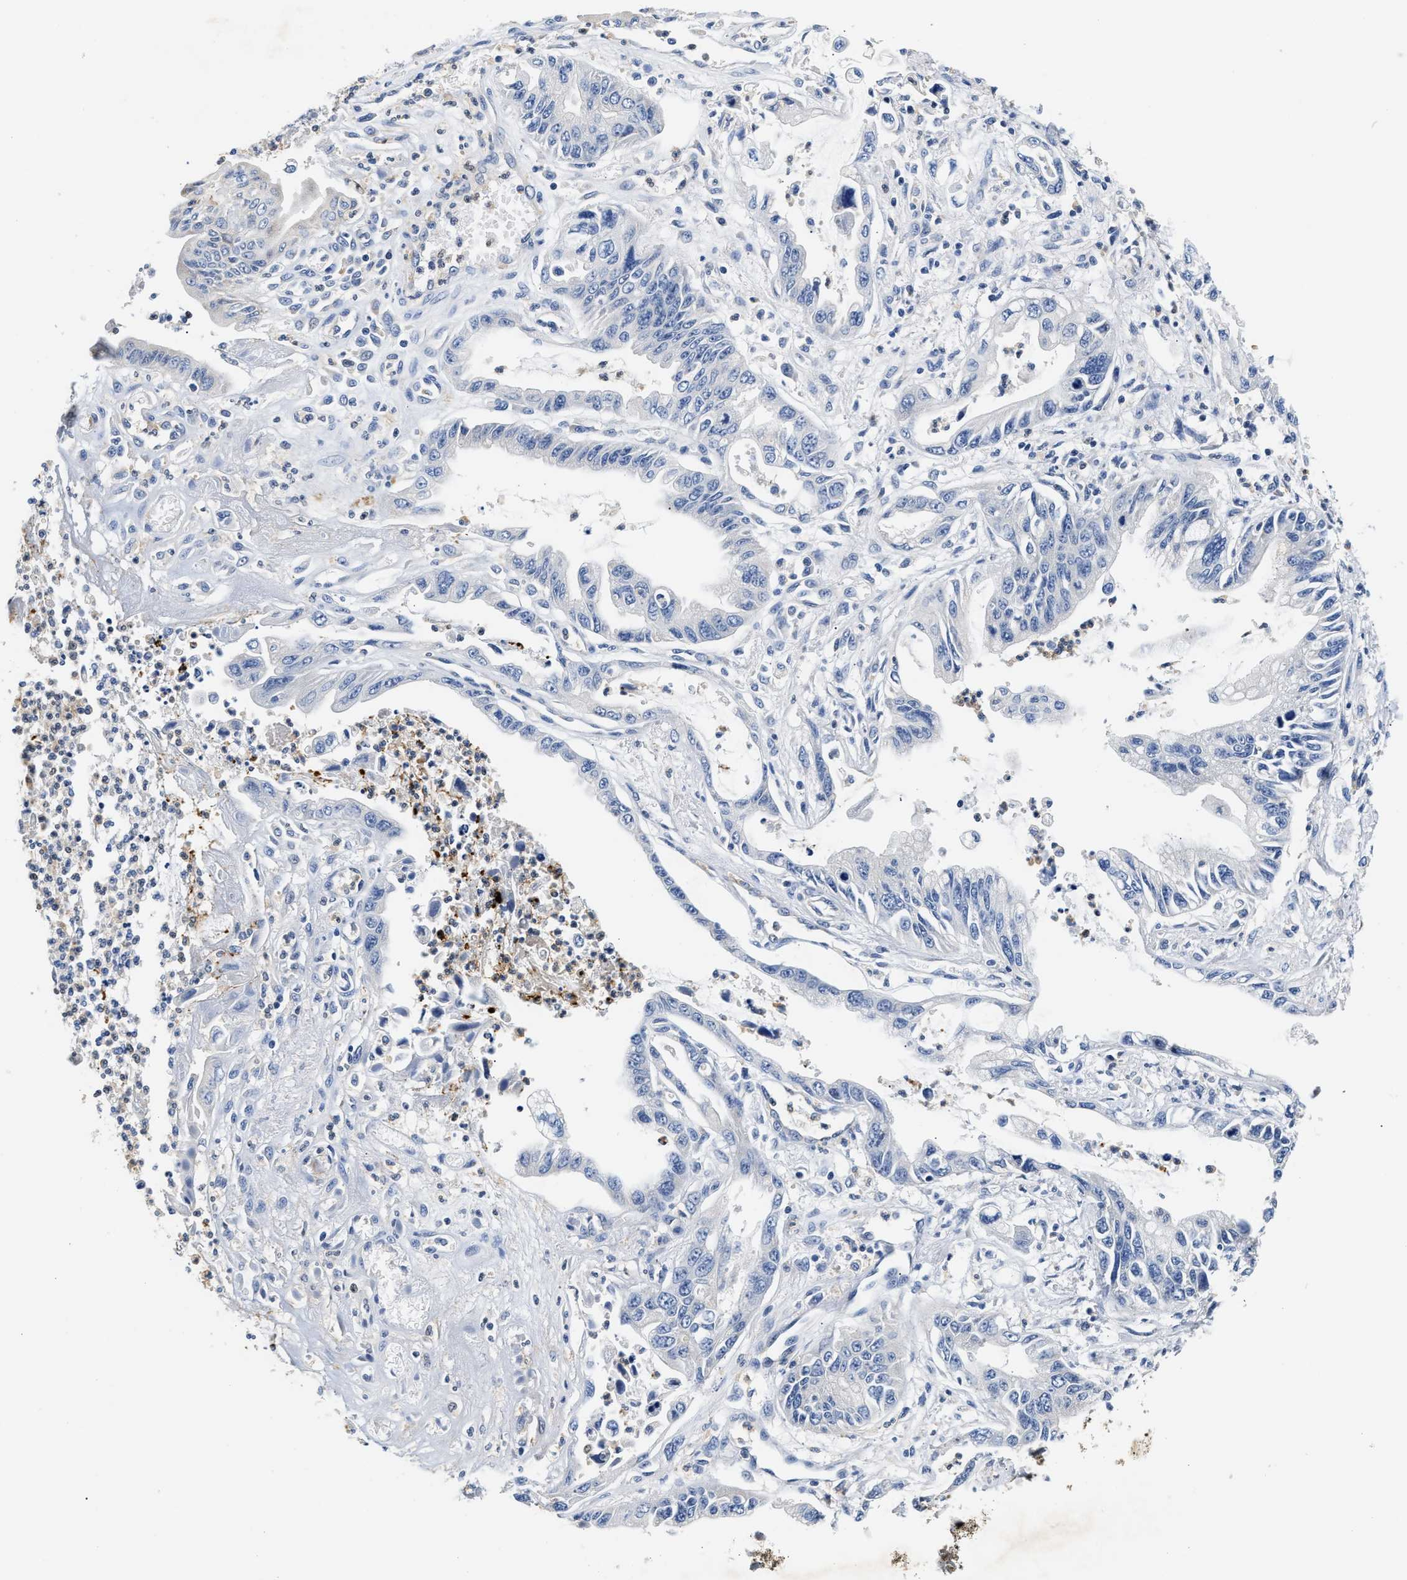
{"staining": {"intensity": "negative", "quantity": "none", "location": "none"}, "tissue": "pancreatic cancer", "cell_type": "Tumor cells", "image_type": "cancer", "snomed": [{"axis": "morphology", "description": "Adenocarcinoma, NOS"}, {"axis": "topography", "description": "Pancreas"}], "caption": "Protein analysis of adenocarcinoma (pancreatic) displays no significant expression in tumor cells.", "gene": "FAM185A", "patient": {"sex": "male", "age": 56}}